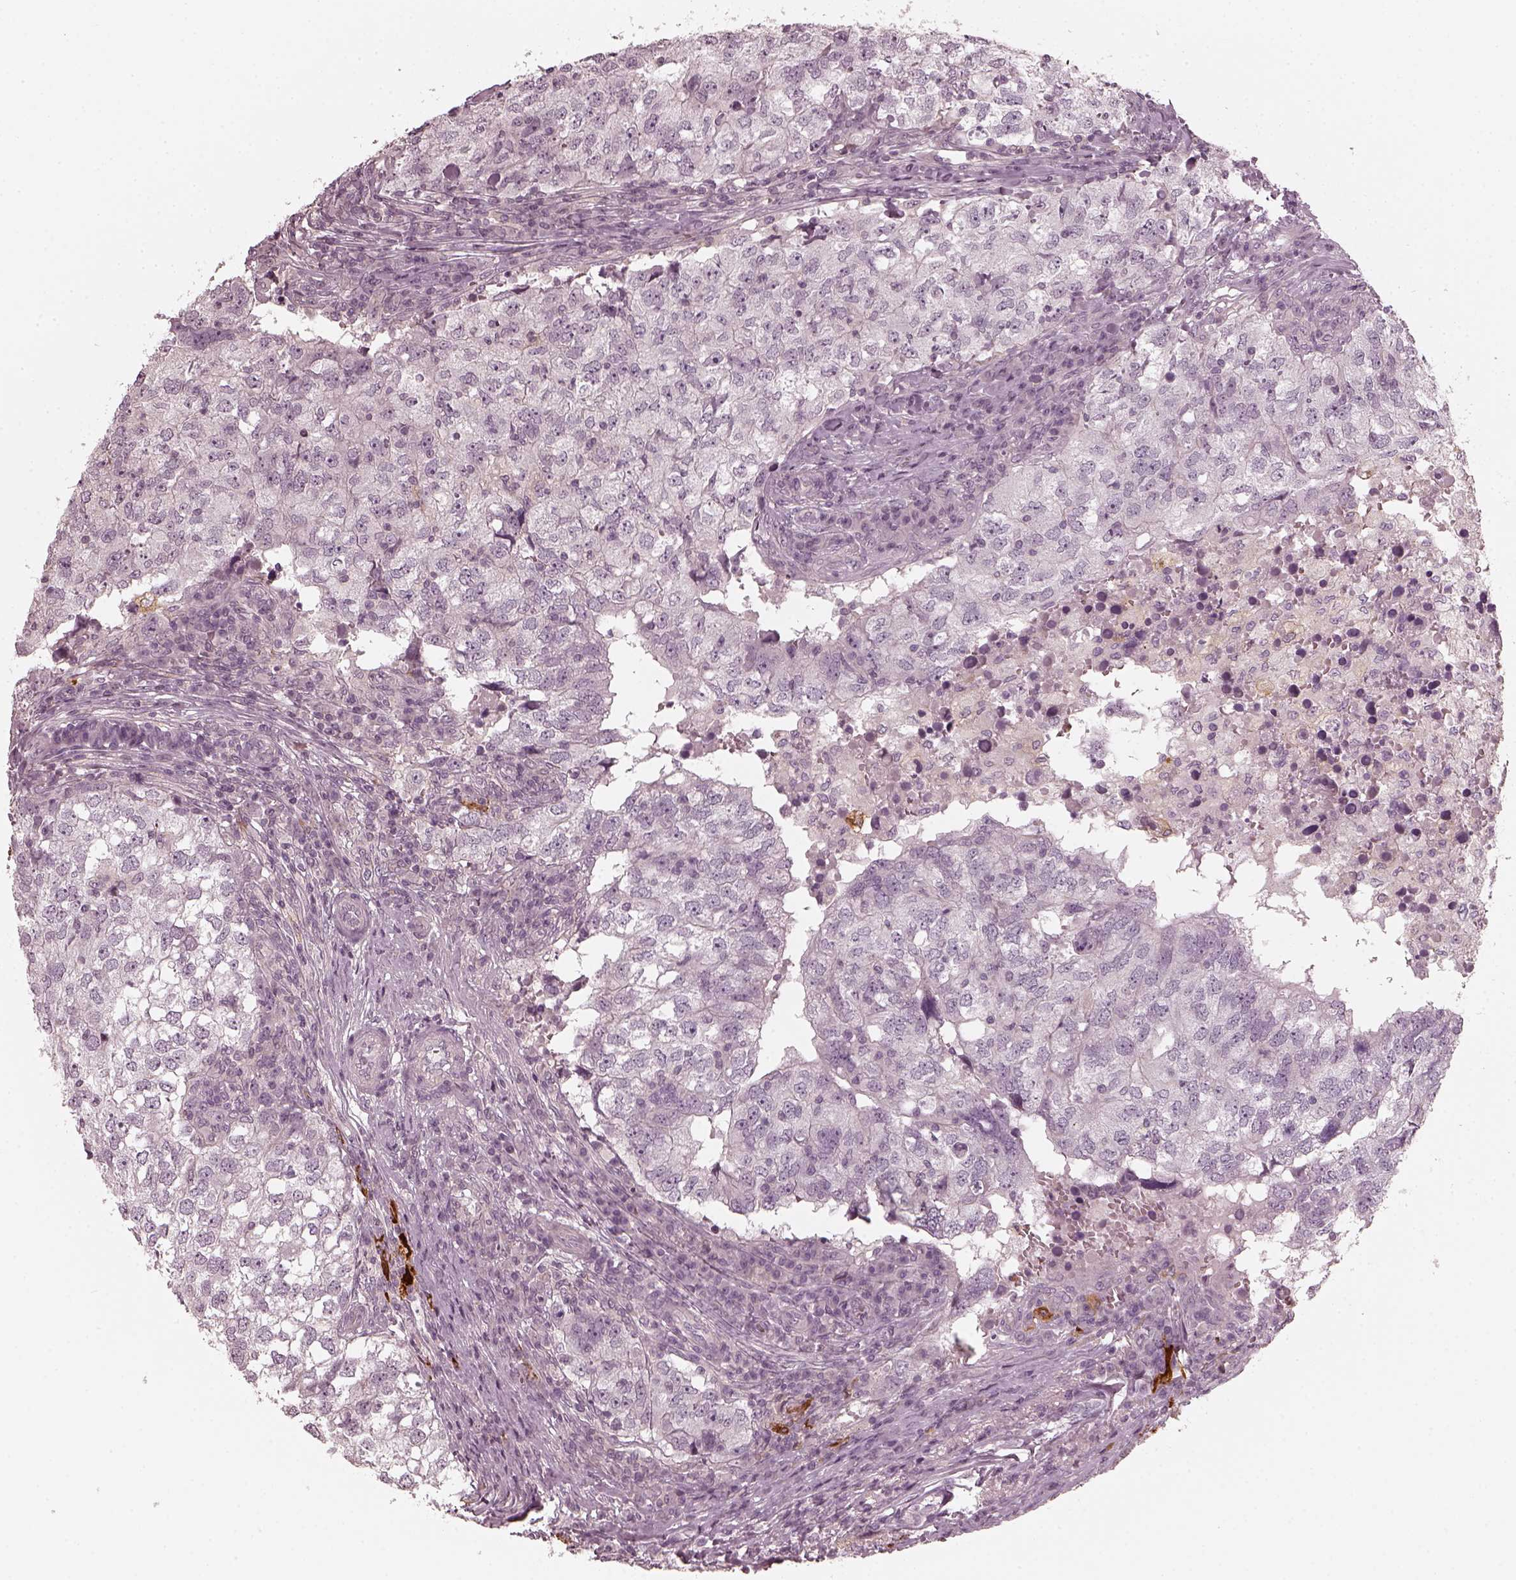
{"staining": {"intensity": "negative", "quantity": "none", "location": "none"}, "tissue": "breast cancer", "cell_type": "Tumor cells", "image_type": "cancer", "snomed": [{"axis": "morphology", "description": "Duct carcinoma"}, {"axis": "topography", "description": "Breast"}], "caption": "Histopathology image shows no protein staining in tumor cells of breast cancer (intraductal carcinoma) tissue.", "gene": "CHIT1", "patient": {"sex": "female", "age": 30}}